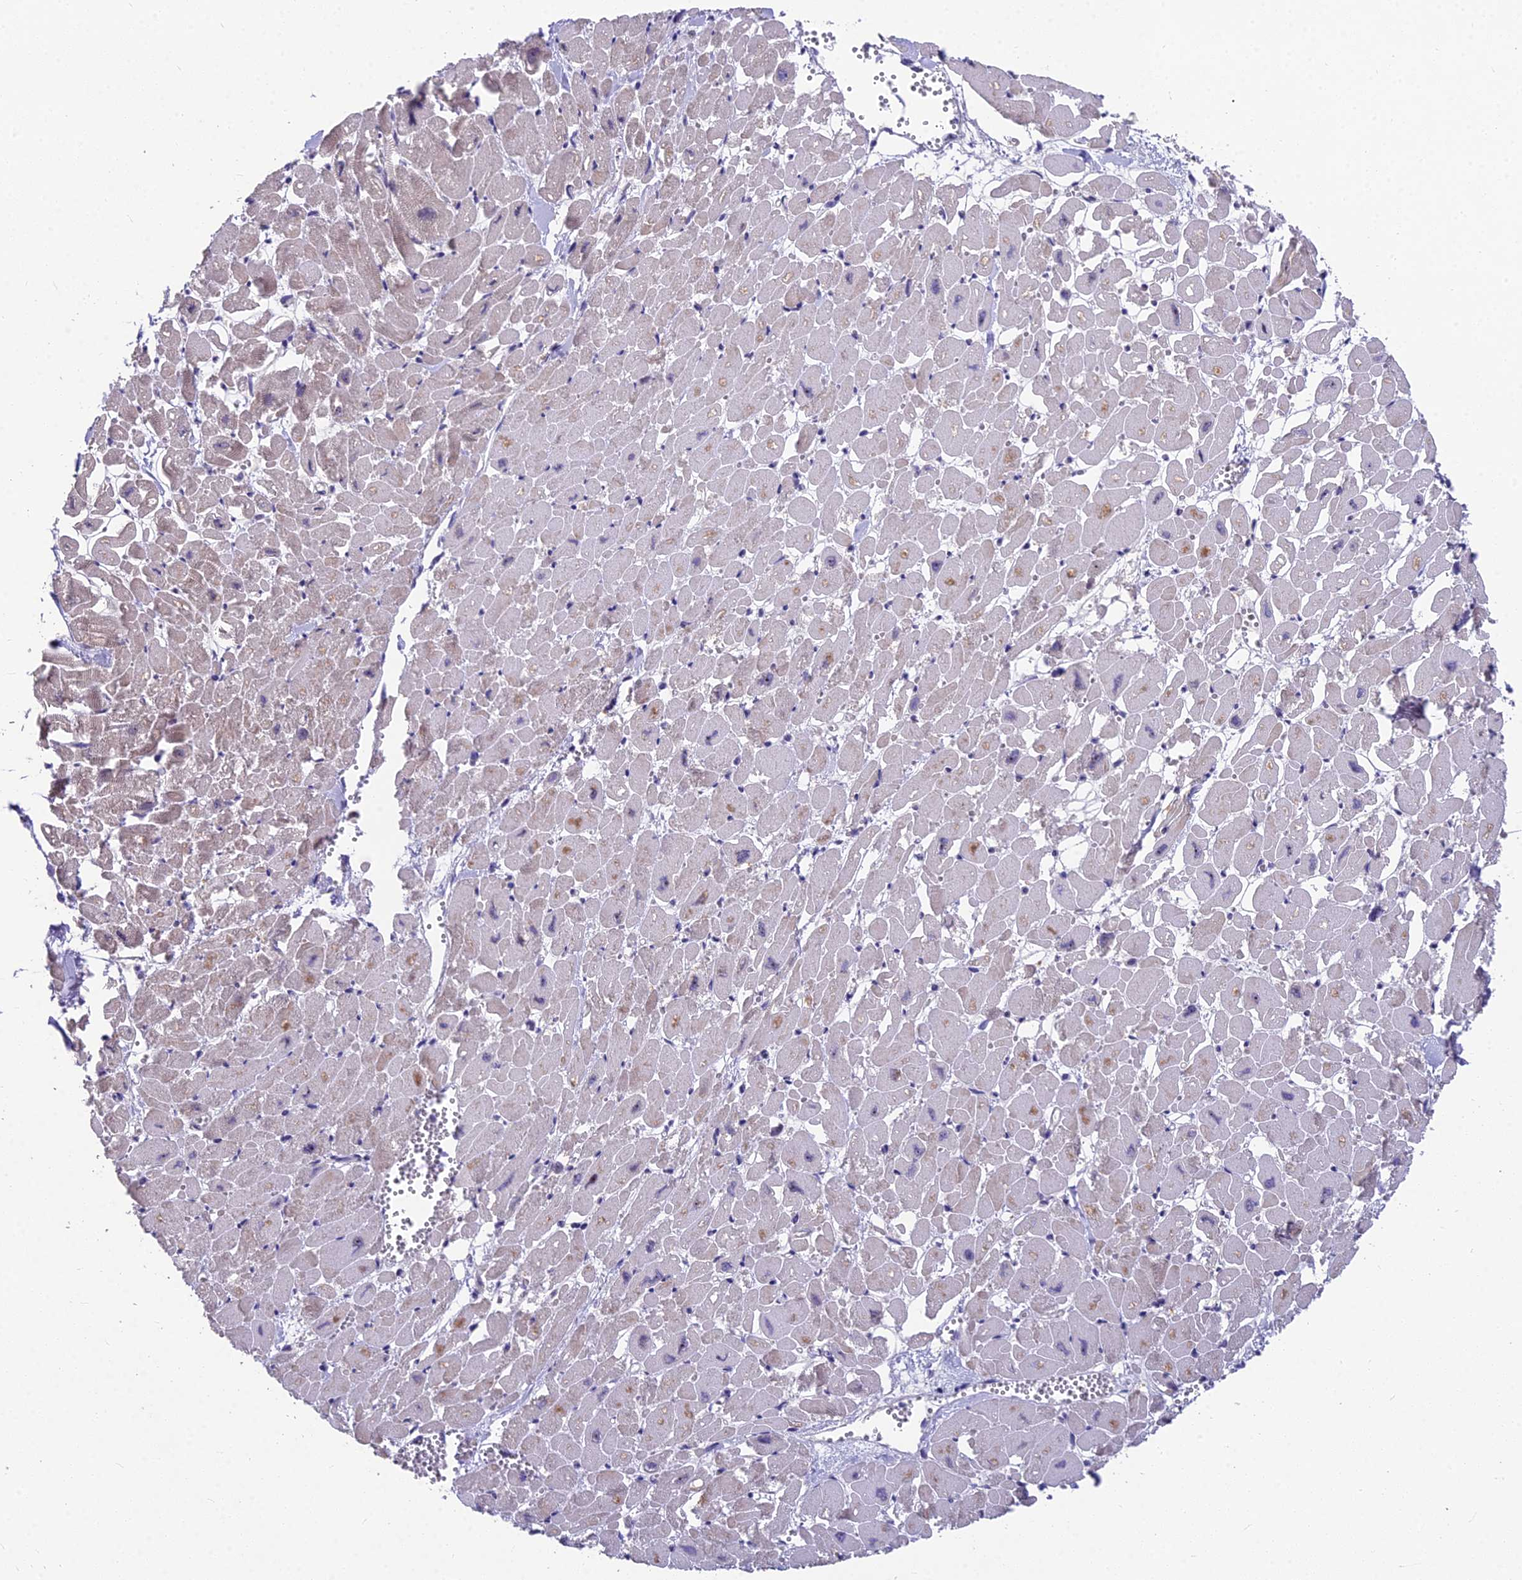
{"staining": {"intensity": "moderate", "quantity": "<25%", "location": "cytoplasmic/membranous"}, "tissue": "heart muscle", "cell_type": "Cardiomyocytes", "image_type": "normal", "snomed": [{"axis": "morphology", "description": "Normal tissue, NOS"}, {"axis": "topography", "description": "Heart"}], "caption": "The photomicrograph demonstrates immunohistochemical staining of benign heart muscle. There is moderate cytoplasmic/membranous positivity is seen in about <25% of cardiomyocytes.", "gene": "ZNF333", "patient": {"sex": "male", "age": 54}}